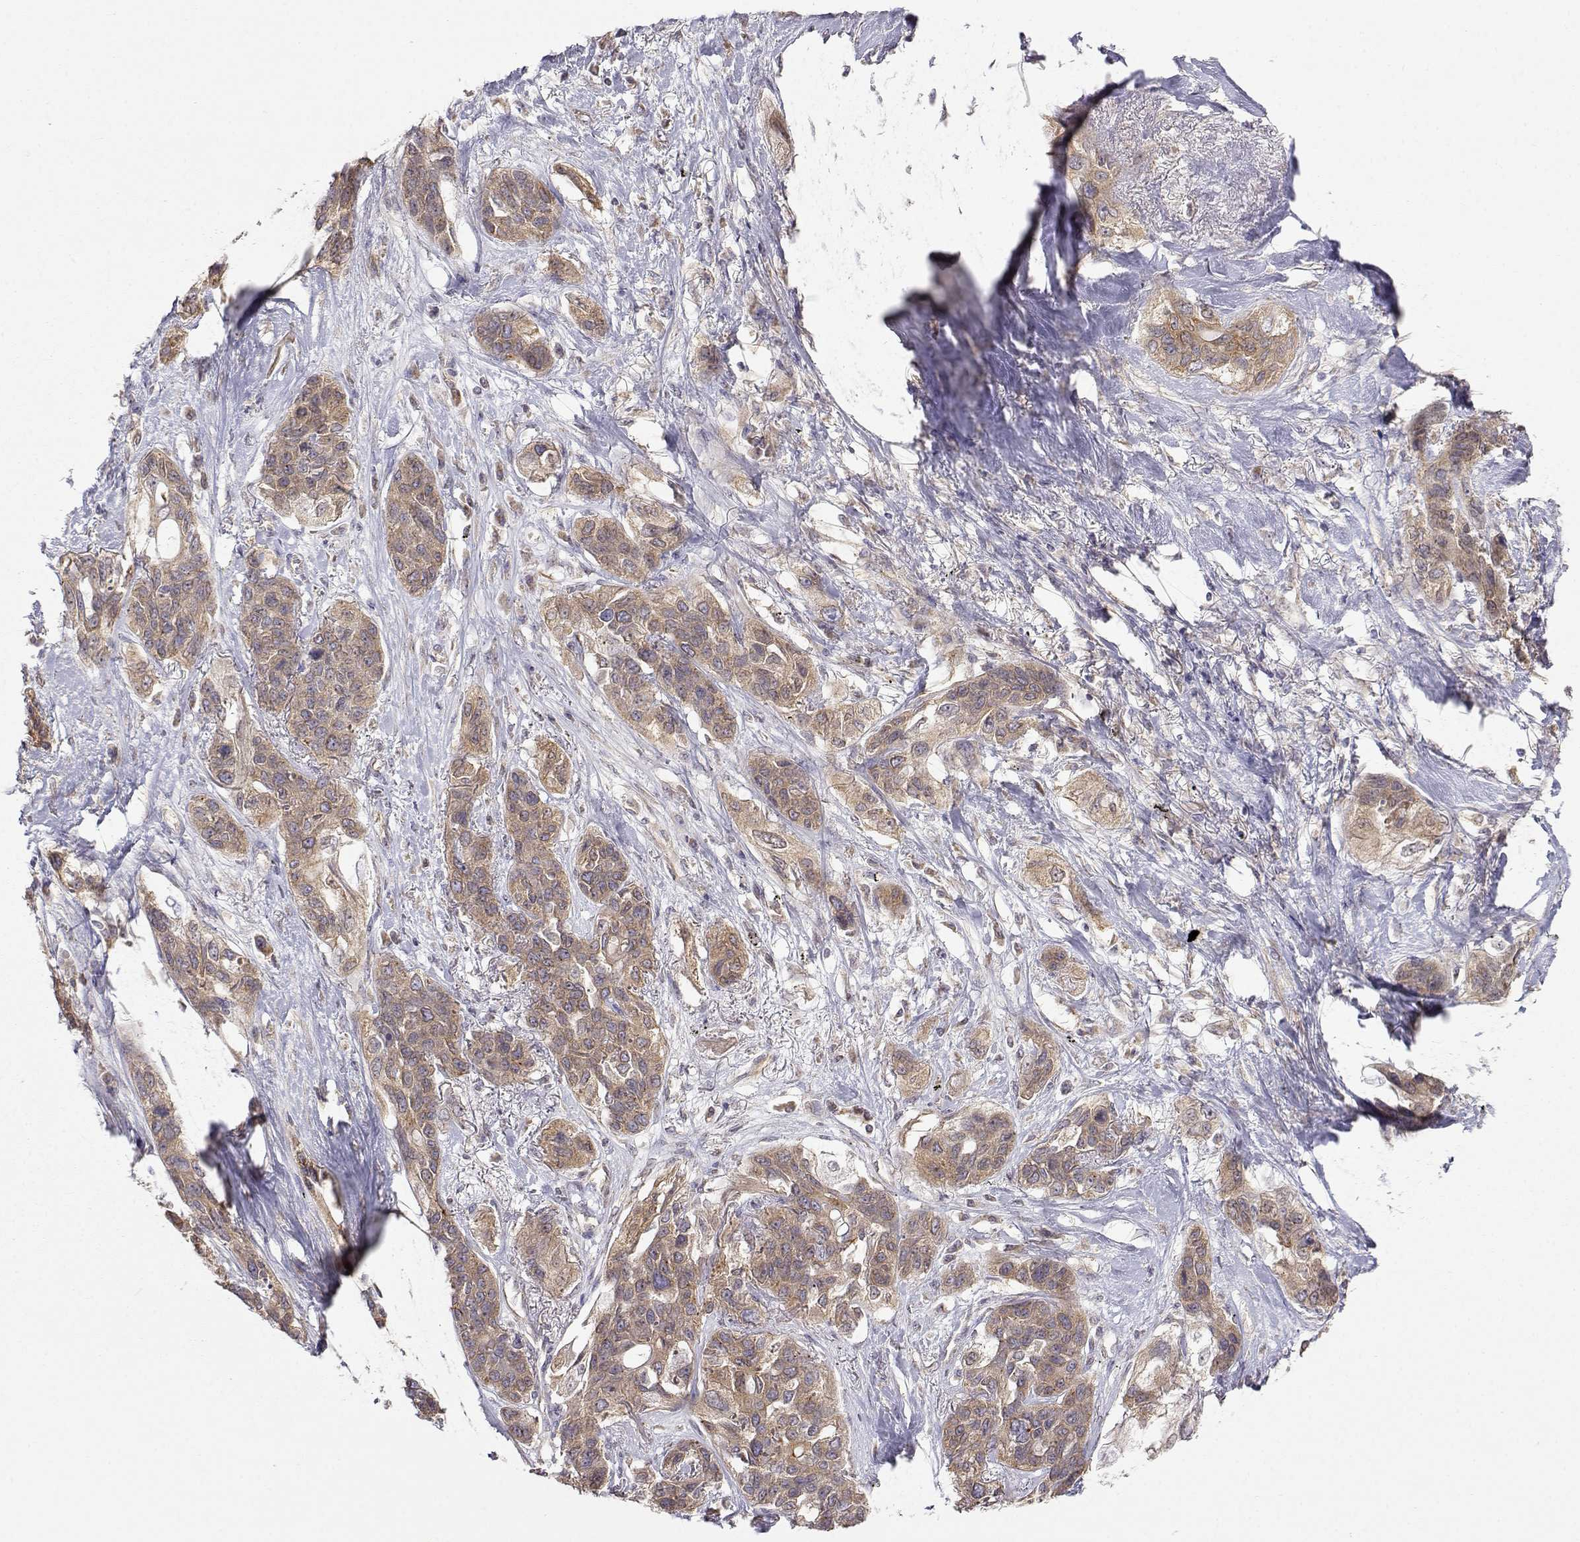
{"staining": {"intensity": "weak", "quantity": ">75%", "location": "cytoplasmic/membranous"}, "tissue": "lung cancer", "cell_type": "Tumor cells", "image_type": "cancer", "snomed": [{"axis": "morphology", "description": "Squamous cell carcinoma, NOS"}, {"axis": "topography", "description": "Lung"}], "caption": "Approximately >75% of tumor cells in lung cancer exhibit weak cytoplasmic/membranous protein positivity as visualized by brown immunohistochemical staining.", "gene": "PAIP1", "patient": {"sex": "female", "age": 70}}